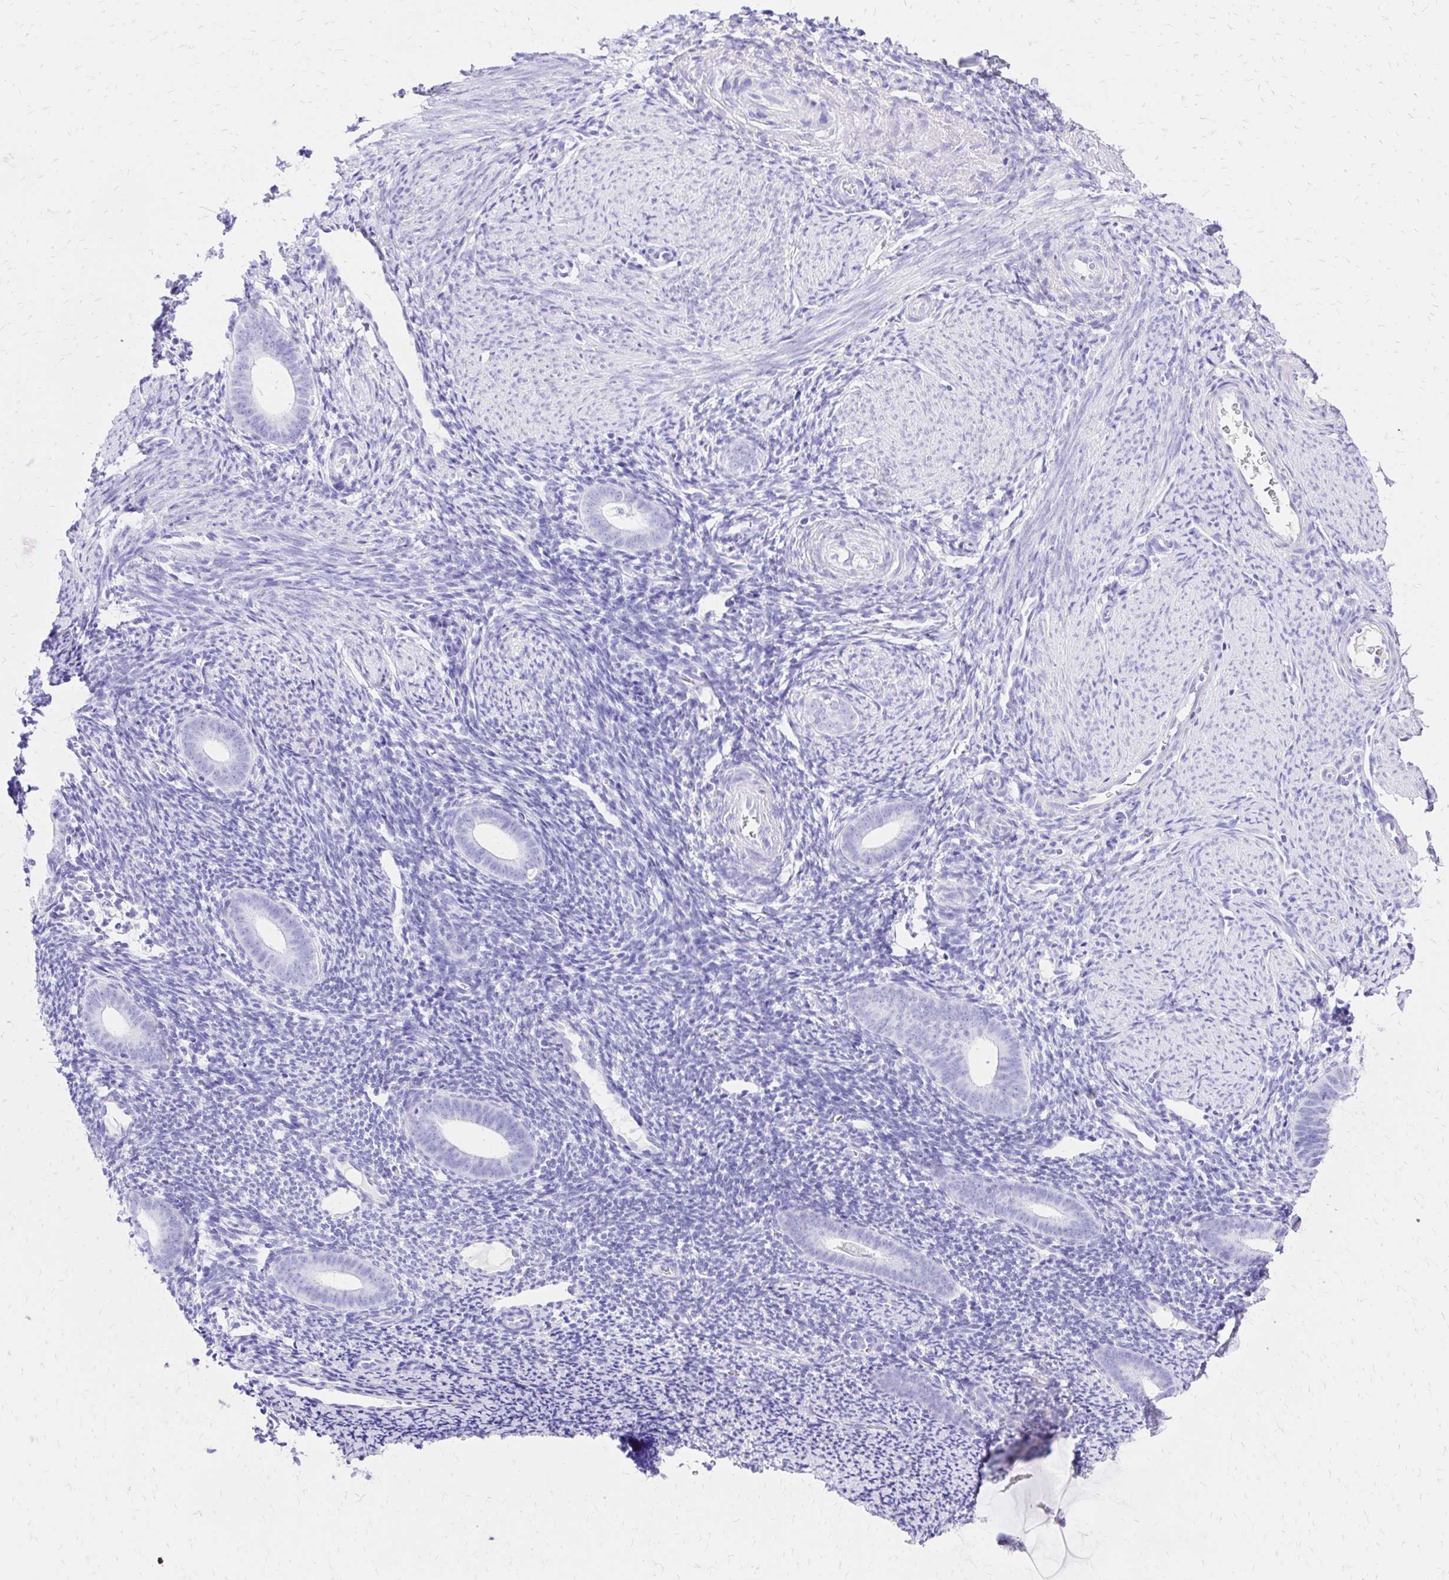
{"staining": {"intensity": "negative", "quantity": "none", "location": "none"}, "tissue": "endometrium", "cell_type": "Cells in endometrial stroma", "image_type": "normal", "snomed": [{"axis": "morphology", "description": "Normal tissue, NOS"}, {"axis": "topography", "description": "Endometrium"}], "caption": "The immunohistochemistry histopathology image has no significant staining in cells in endometrial stroma of endometrium. (Immunohistochemistry, brightfield microscopy, high magnification).", "gene": "S100G", "patient": {"sex": "female", "age": 39}}